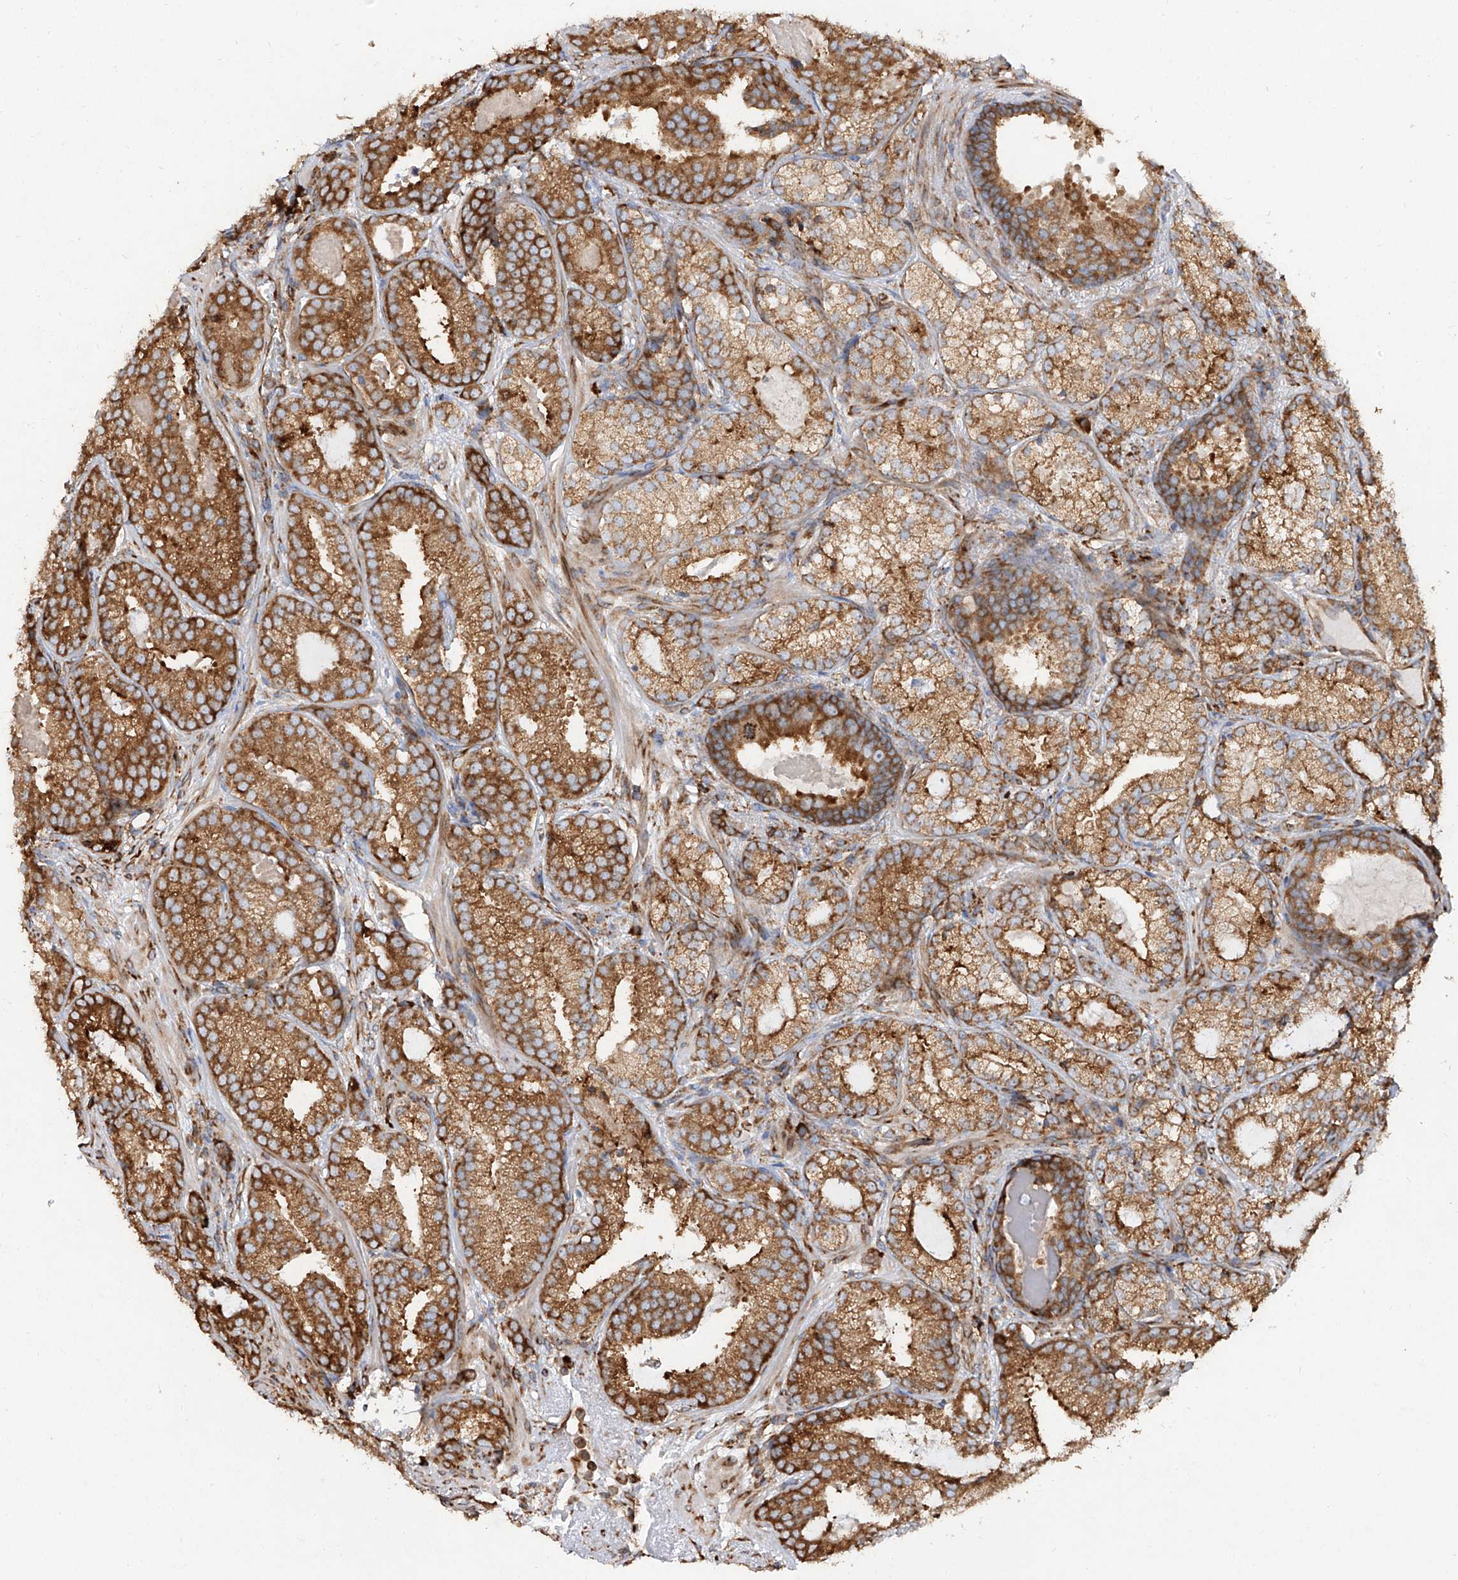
{"staining": {"intensity": "strong", "quantity": ">75%", "location": "cytoplasmic/membranous"}, "tissue": "prostate cancer", "cell_type": "Tumor cells", "image_type": "cancer", "snomed": [{"axis": "morphology", "description": "Normal morphology"}, {"axis": "morphology", "description": "Adenocarcinoma, Low grade"}, {"axis": "topography", "description": "Prostate"}], "caption": "Immunohistochemistry (IHC) staining of prostate adenocarcinoma (low-grade), which exhibits high levels of strong cytoplasmic/membranous expression in approximately >75% of tumor cells indicating strong cytoplasmic/membranous protein positivity. The staining was performed using DAB (3,3'-diaminobenzidine) (brown) for protein detection and nuclei were counterstained in hematoxylin (blue).", "gene": "RPS25", "patient": {"sex": "male", "age": 72}}